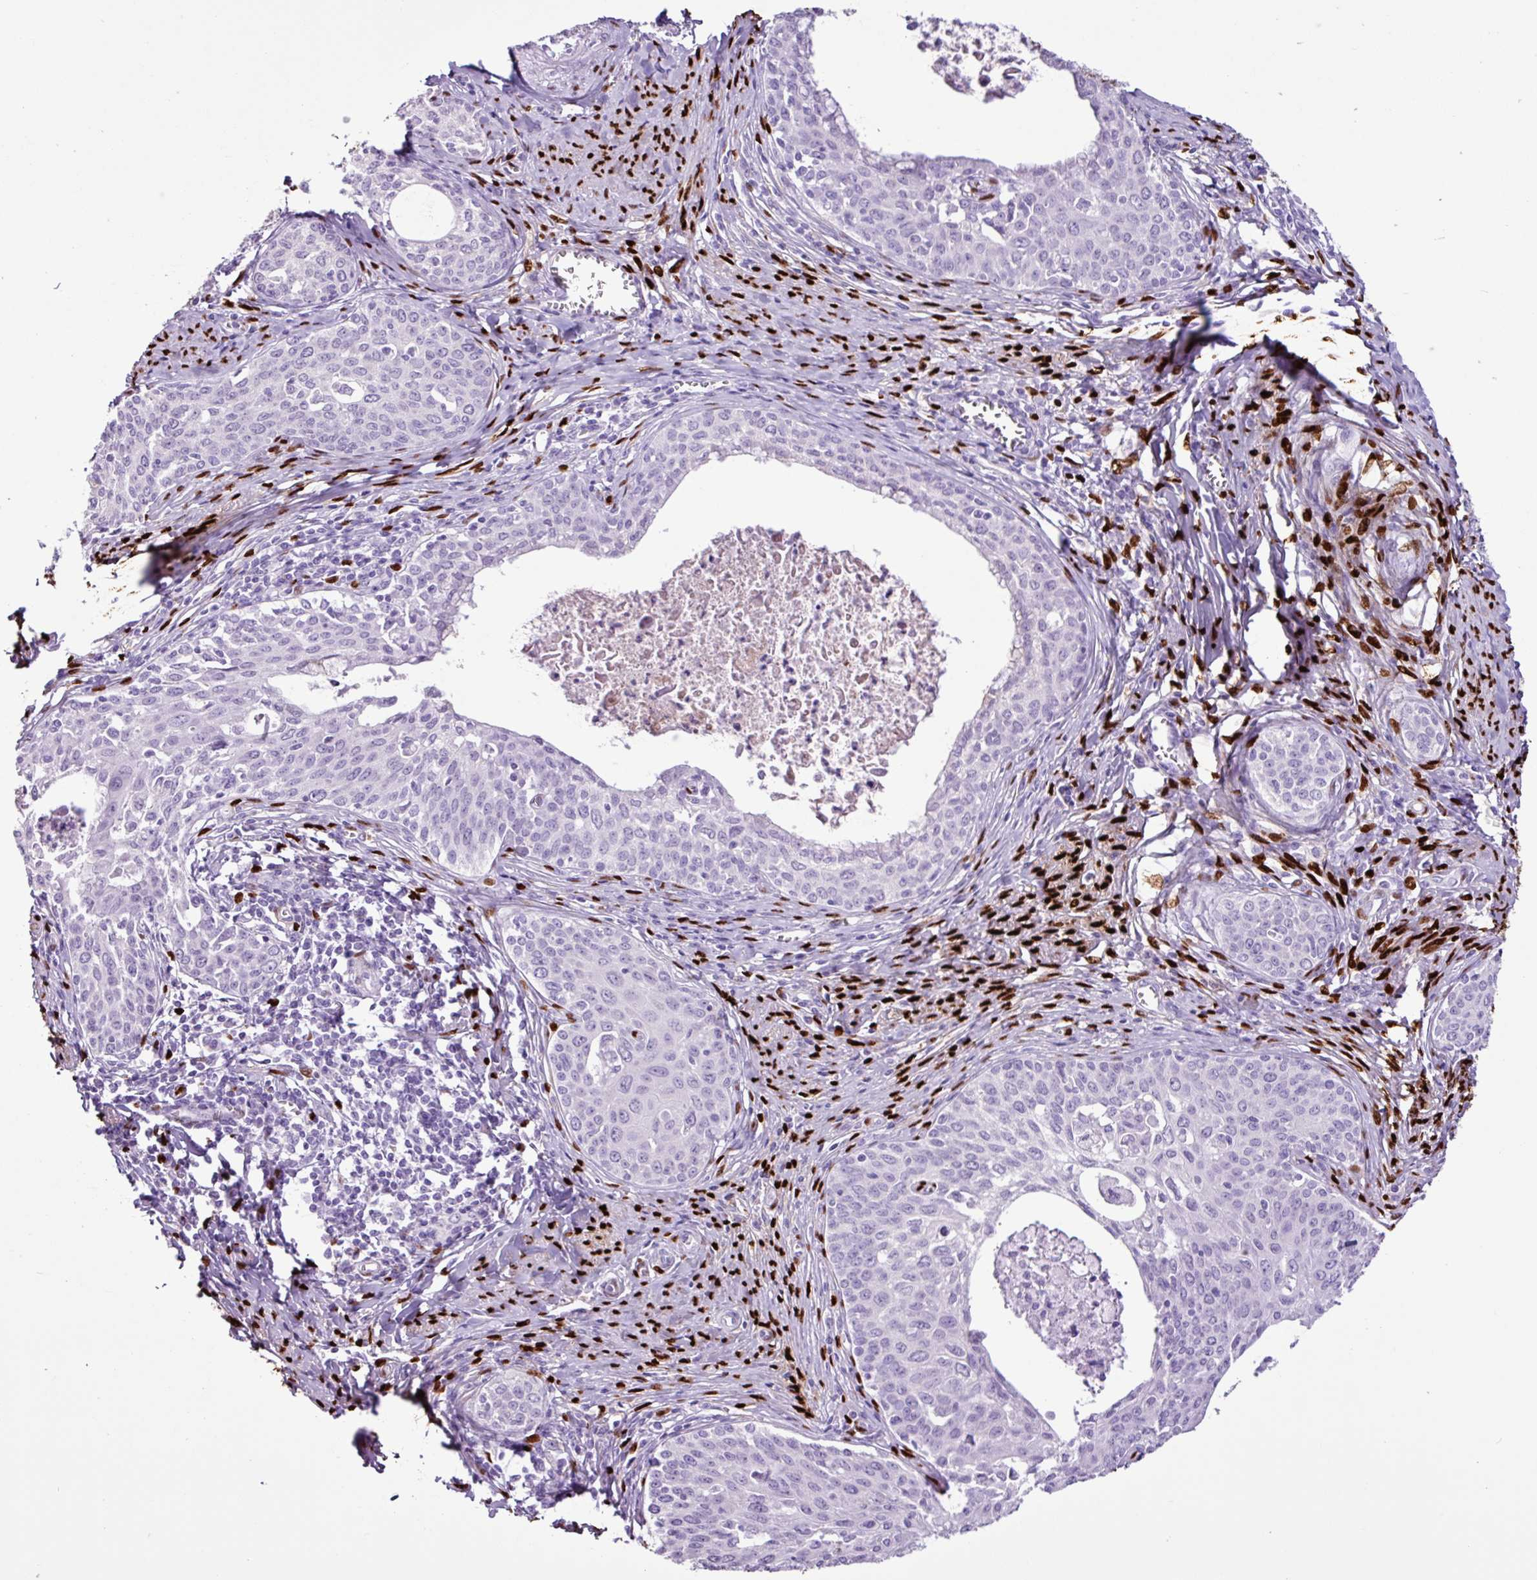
{"staining": {"intensity": "negative", "quantity": "none", "location": "none"}, "tissue": "cervical cancer", "cell_type": "Tumor cells", "image_type": "cancer", "snomed": [{"axis": "morphology", "description": "Squamous cell carcinoma, NOS"}, {"axis": "morphology", "description": "Adenocarcinoma, NOS"}, {"axis": "topography", "description": "Cervix"}], "caption": "Human adenocarcinoma (cervical) stained for a protein using immunohistochemistry exhibits no positivity in tumor cells.", "gene": "PGR", "patient": {"sex": "female", "age": 52}}